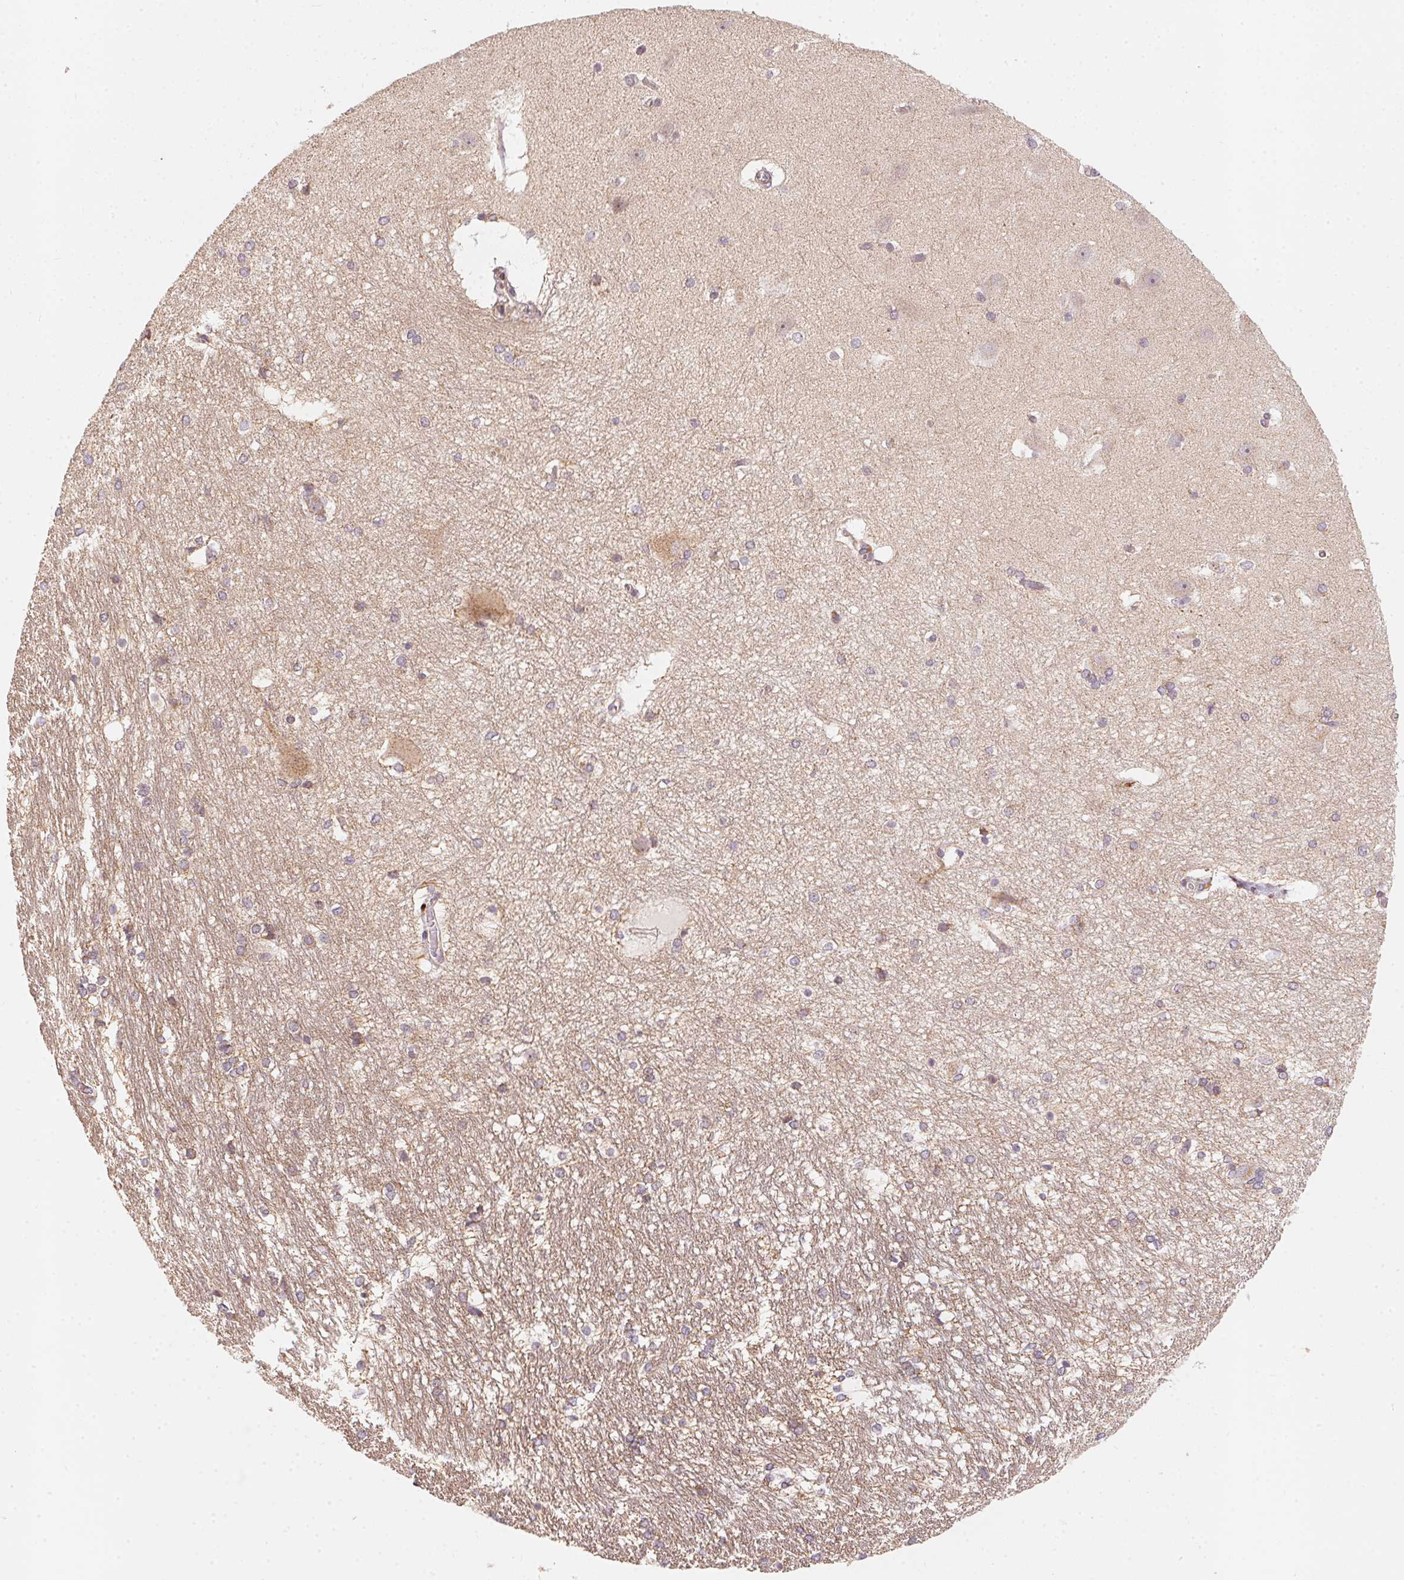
{"staining": {"intensity": "negative", "quantity": "none", "location": "none"}, "tissue": "hippocampus", "cell_type": "Glial cells", "image_type": "normal", "snomed": [{"axis": "morphology", "description": "Normal tissue, NOS"}, {"axis": "topography", "description": "Cerebral cortex"}, {"axis": "topography", "description": "Hippocampus"}], "caption": "Immunohistochemistry (IHC) histopathology image of benign hippocampus stained for a protein (brown), which reveals no staining in glial cells.", "gene": "MATCAP1", "patient": {"sex": "female", "age": 19}}